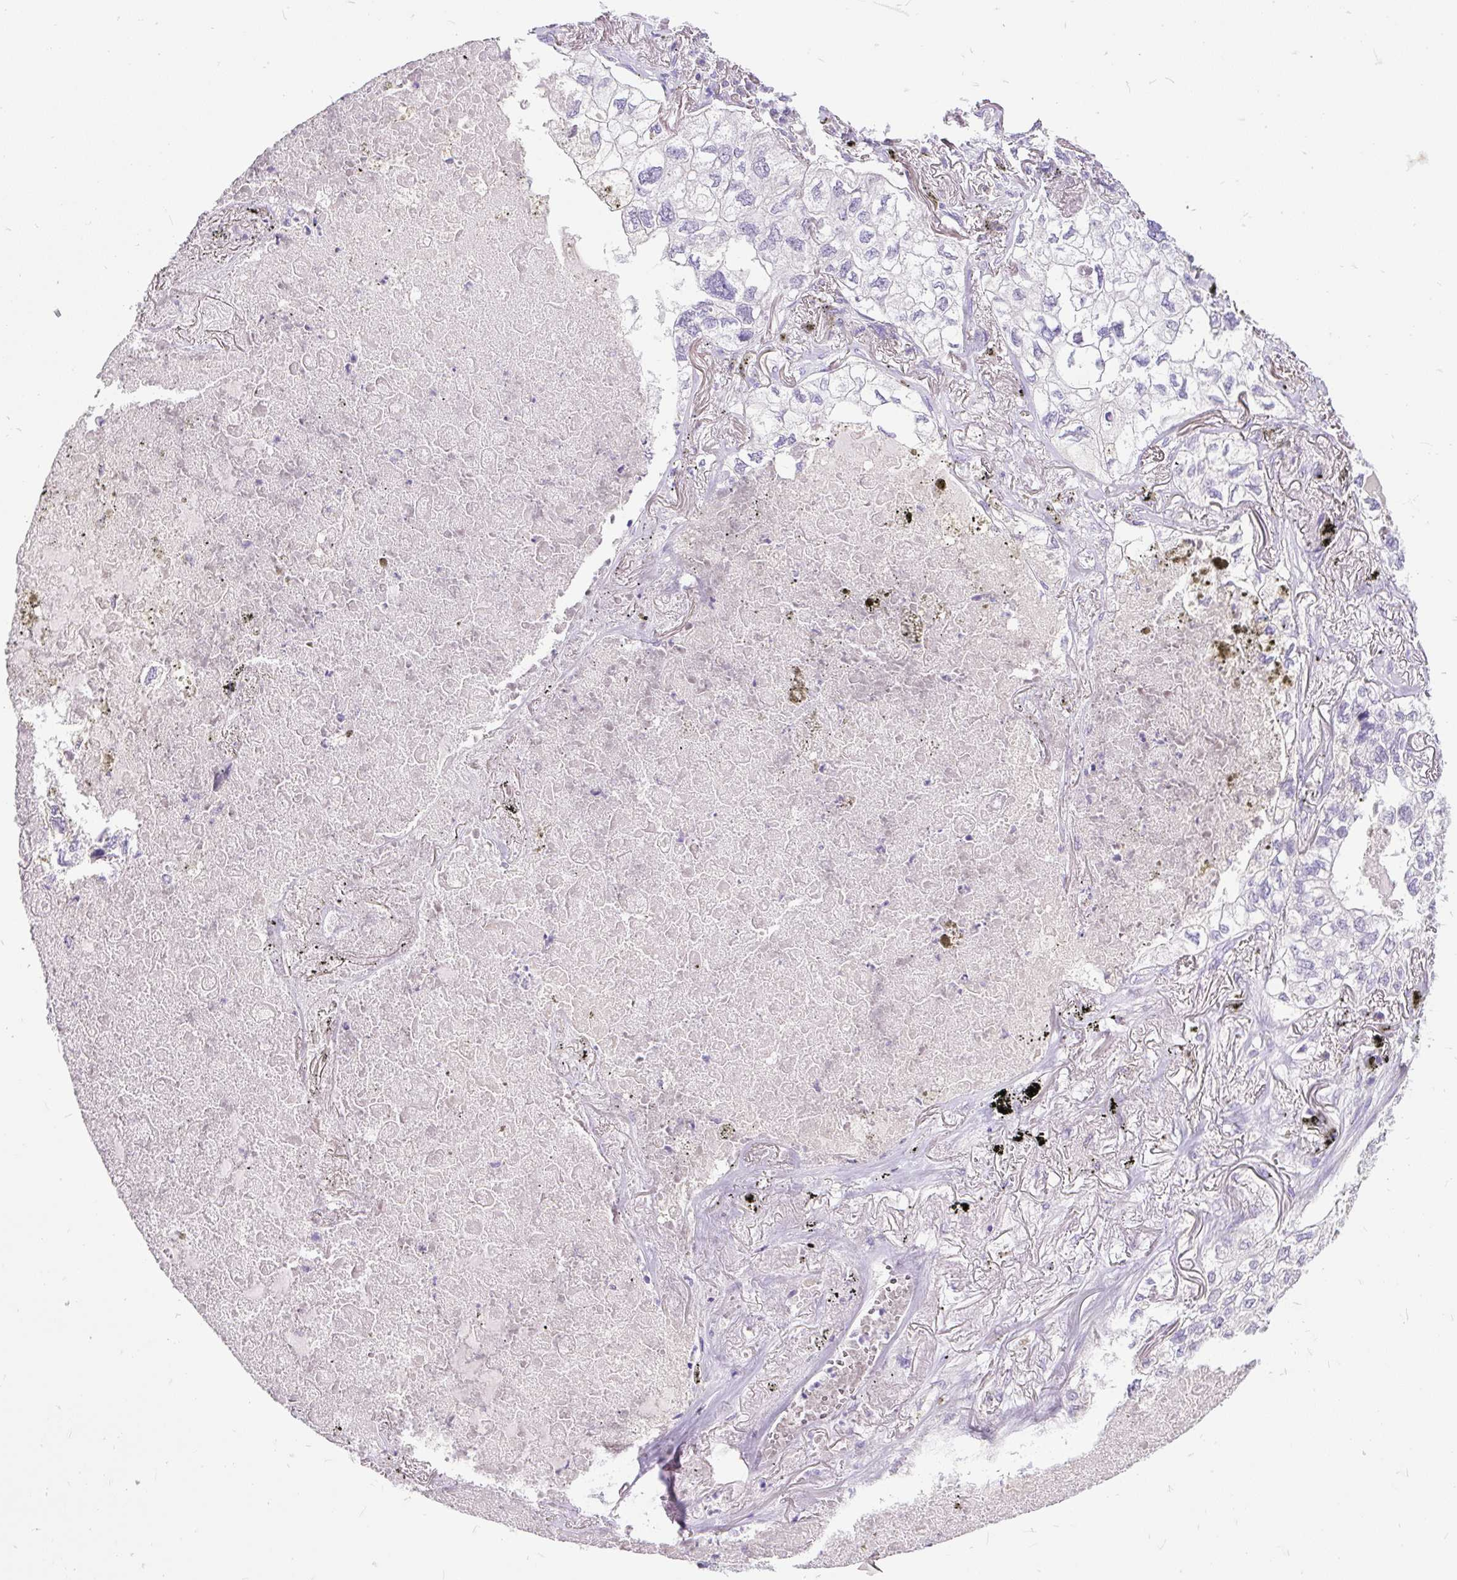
{"staining": {"intensity": "negative", "quantity": "none", "location": "none"}, "tissue": "lung cancer", "cell_type": "Tumor cells", "image_type": "cancer", "snomed": [{"axis": "morphology", "description": "Adenocarcinoma, NOS"}, {"axis": "topography", "description": "Lung"}], "caption": "The image shows no staining of tumor cells in lung cancer (adenocarcinoma). (DAB immunohistochemistry with hematoxylin counter stain).", "gene": "KRTAP20-3", "patient": {"sex": "male", "age": 65}}